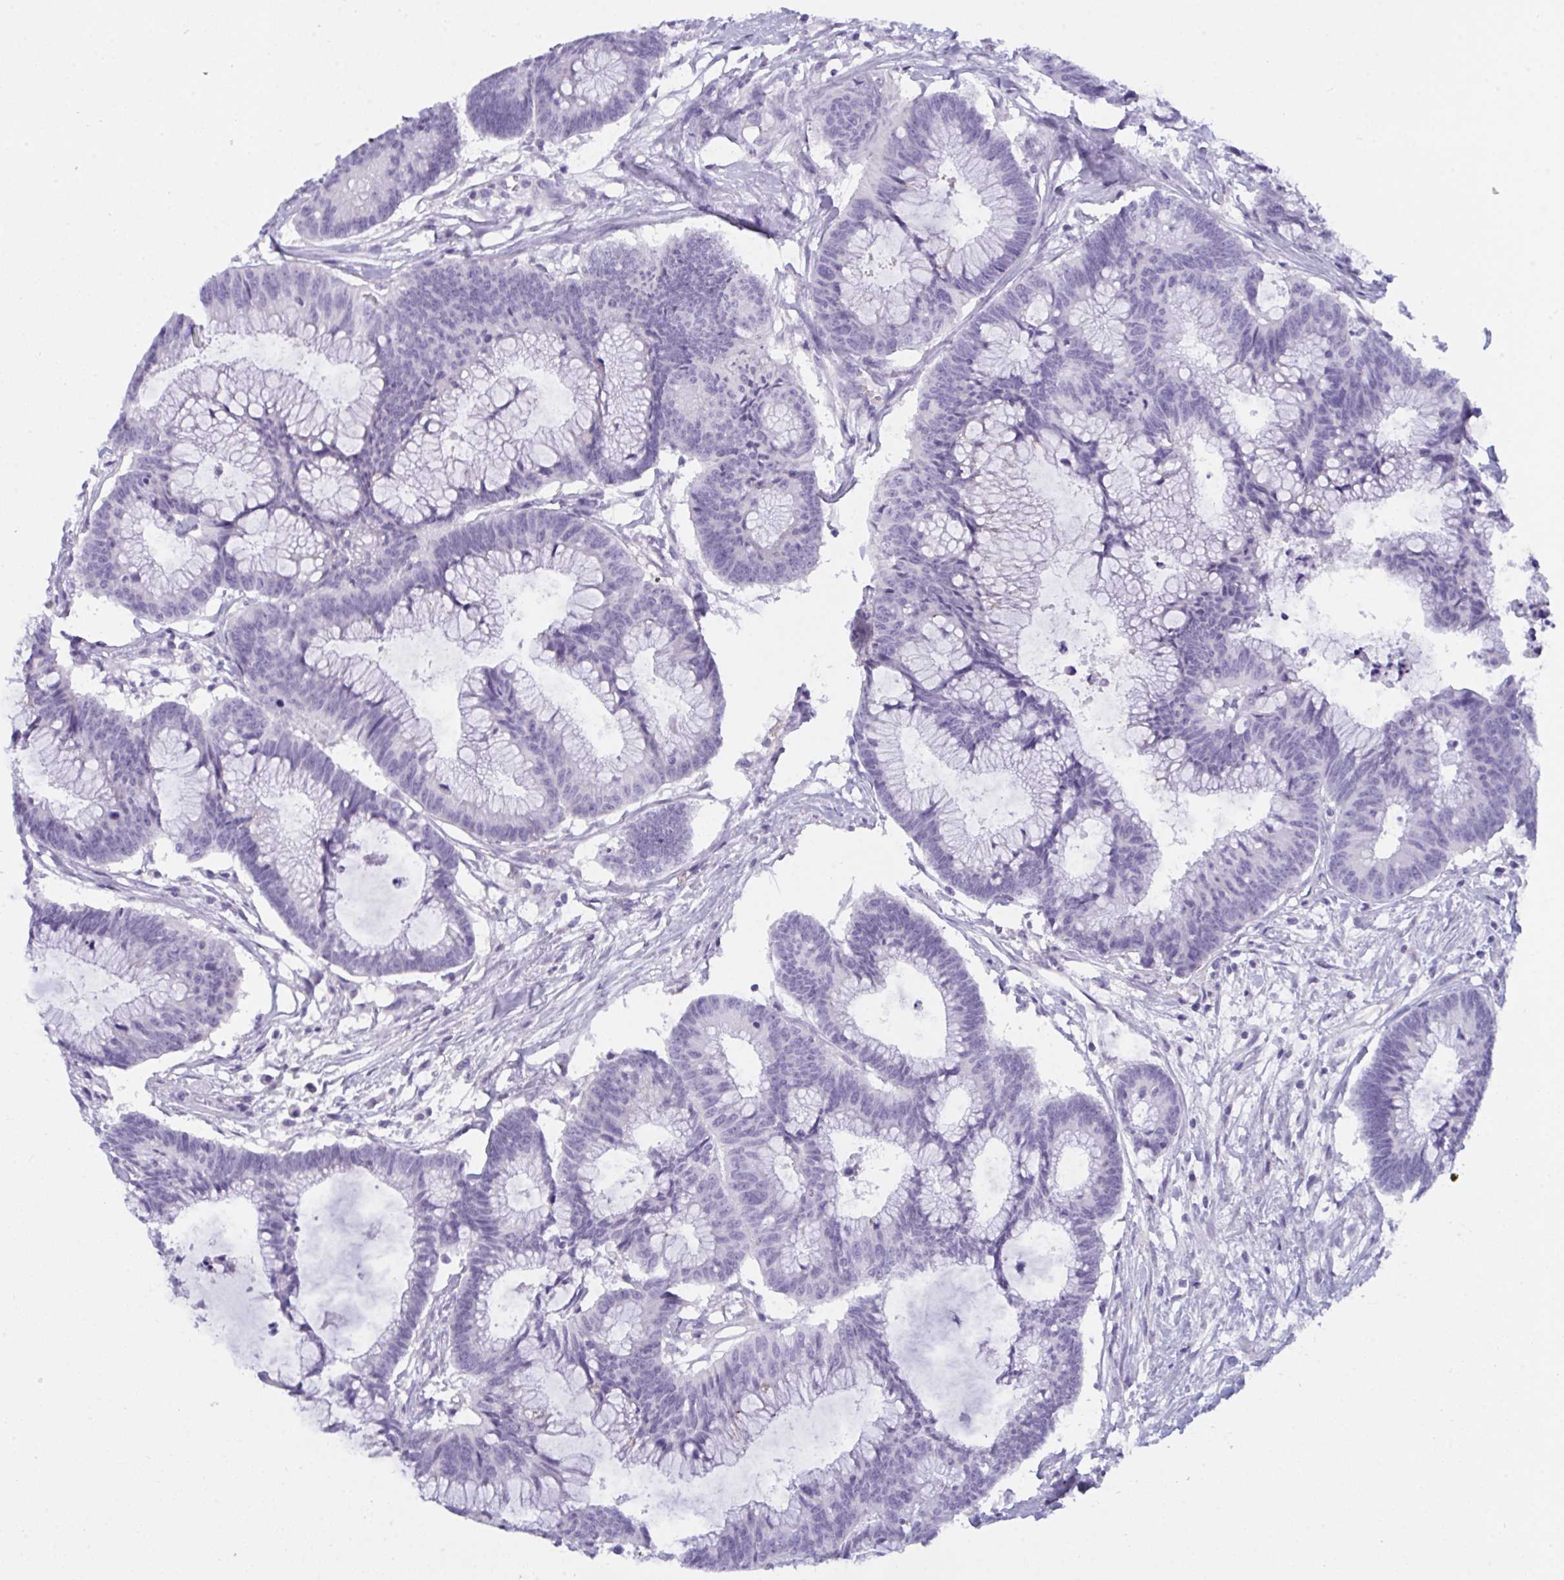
{"staining": {"intensity": "negative", "quantity": "none", "location": "none"}, "tissue": "colorectal cancer", "cell_type": "Tumor cells", "image_type": "cancer", "snomed": [{"axis": "morphology", "description": "Adenocarcinoma, NOS"}, {"axis": "topography", "description": "Colon"}], "caption": "High power microscopy micrograph of an immunohistochemistry (IHC) histopathology image of colorectal adenocarcinoma, revealing no significant positivity in tumor cells. (DAB (3,3'-diaminobenzidine) IHC visualized using brightfield microscopy, high magnification).", "gene": "PRDM9", "patient": {"sex": "female", "age": 78}}